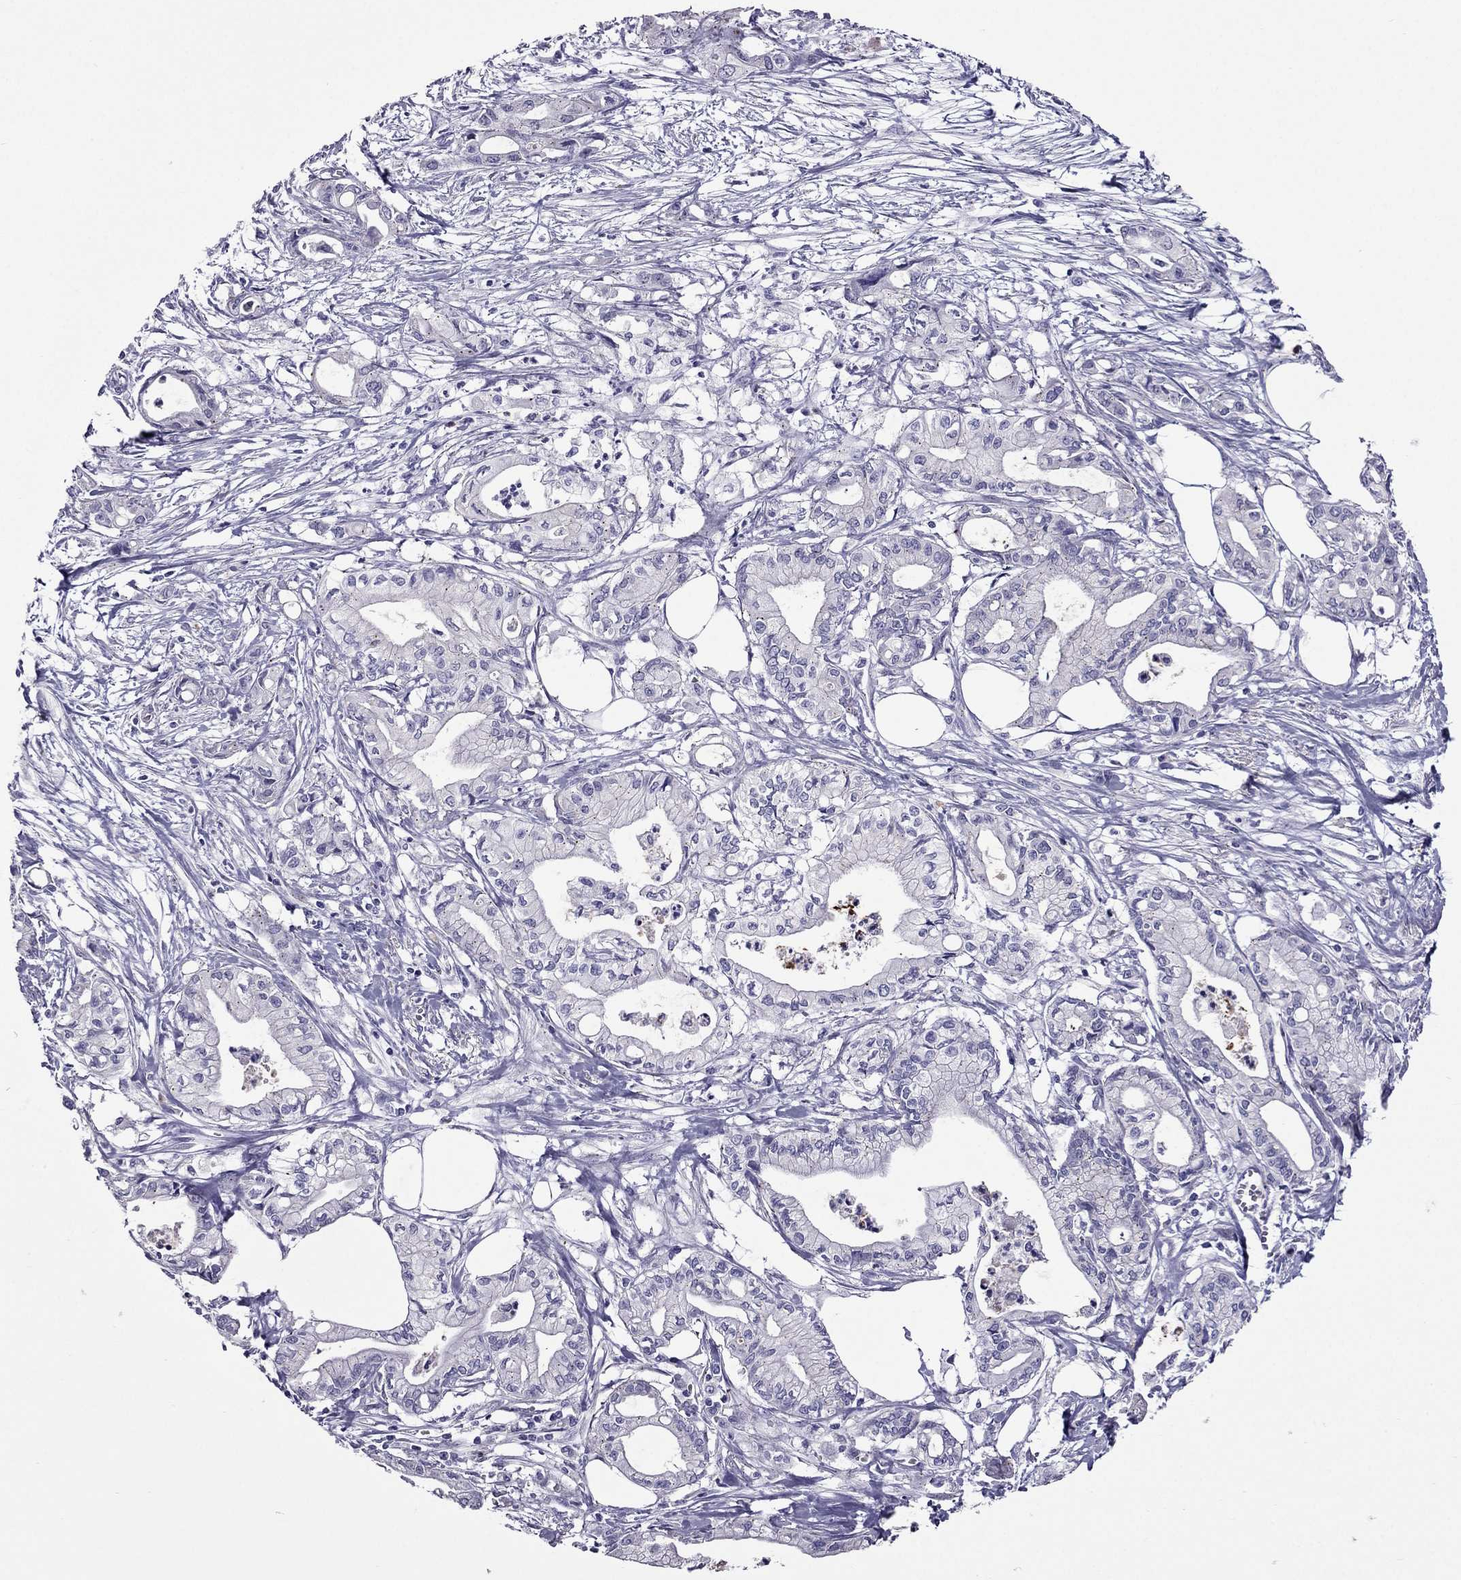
{"staining": {"intensity": "negative", "quantity": "none", "location": "none"}, "tissue": "pancreatic cancer", "cell_type": "Tumor cells", "image_type": "cancer", "snomed": [{"axis": "morphology", "description": "Adenocarcinoma, NOS"}, {"axis": "topography", "description": "Pancreas"}], "caption": "A photomicrograph of pancreatic cancer stained for a protein exhibits no brown staining in tumor cells.", "gene": "MYBPH", "patient": {"sex": "male", "age": 71}}